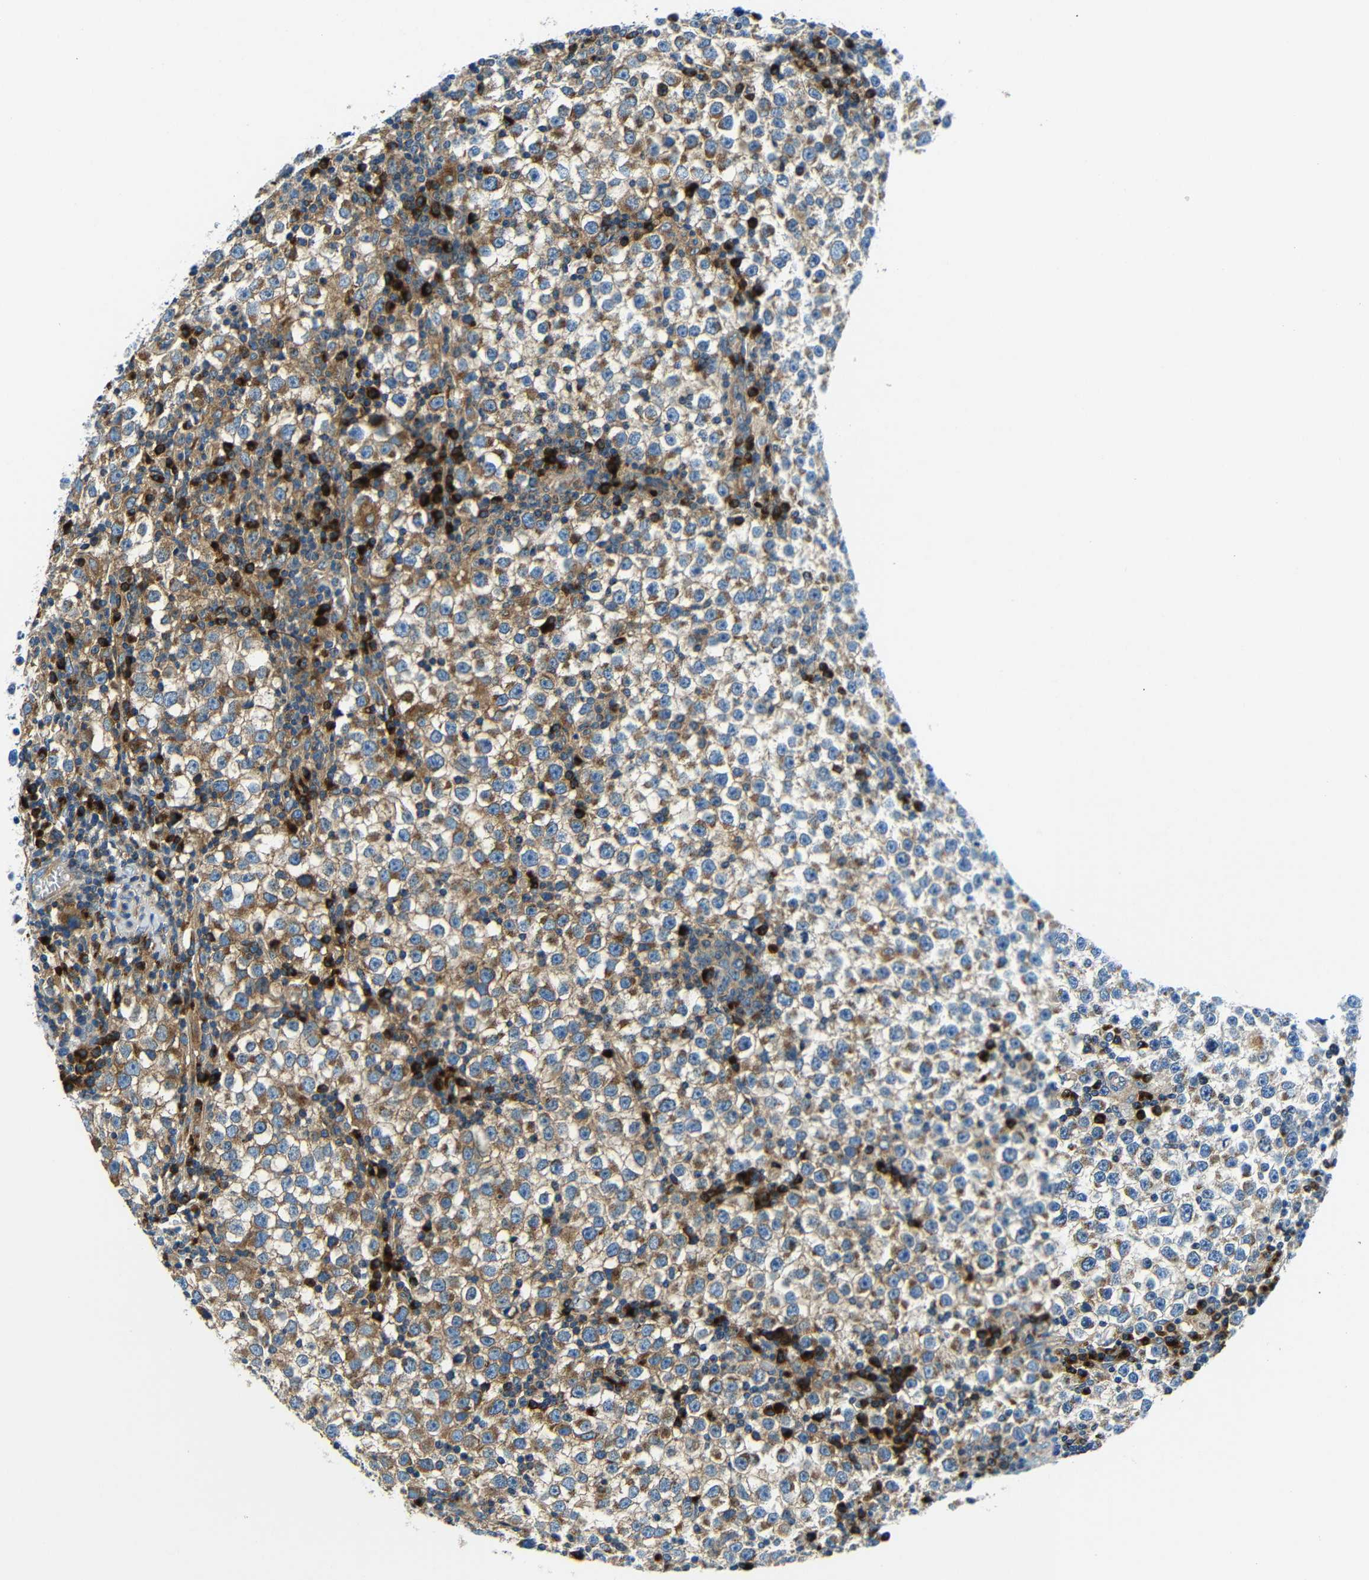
{"staining": {"intensity": "moderate", "quantity": "25%-75%", "location": "cytoplasmic/membranous"}, "tissue": "testis cancer", "cell_type": "Tumor cells", "image_type": "cancer", "snomed": [{"axis": "morphology", "description": "Seminoma, NOS"}, {"axis": "topography", "description": "Testis"}], "caption": "Protein staining reveals moderate cytoplasmic/membranous positivity in approximately 25%-75% of tumor cells in seminoma (testis). (DAB IHC, brown staining for protein, blue staining for nuclei).", "gene": "USO1", "patient": {"sex": "male", "age": 65}}